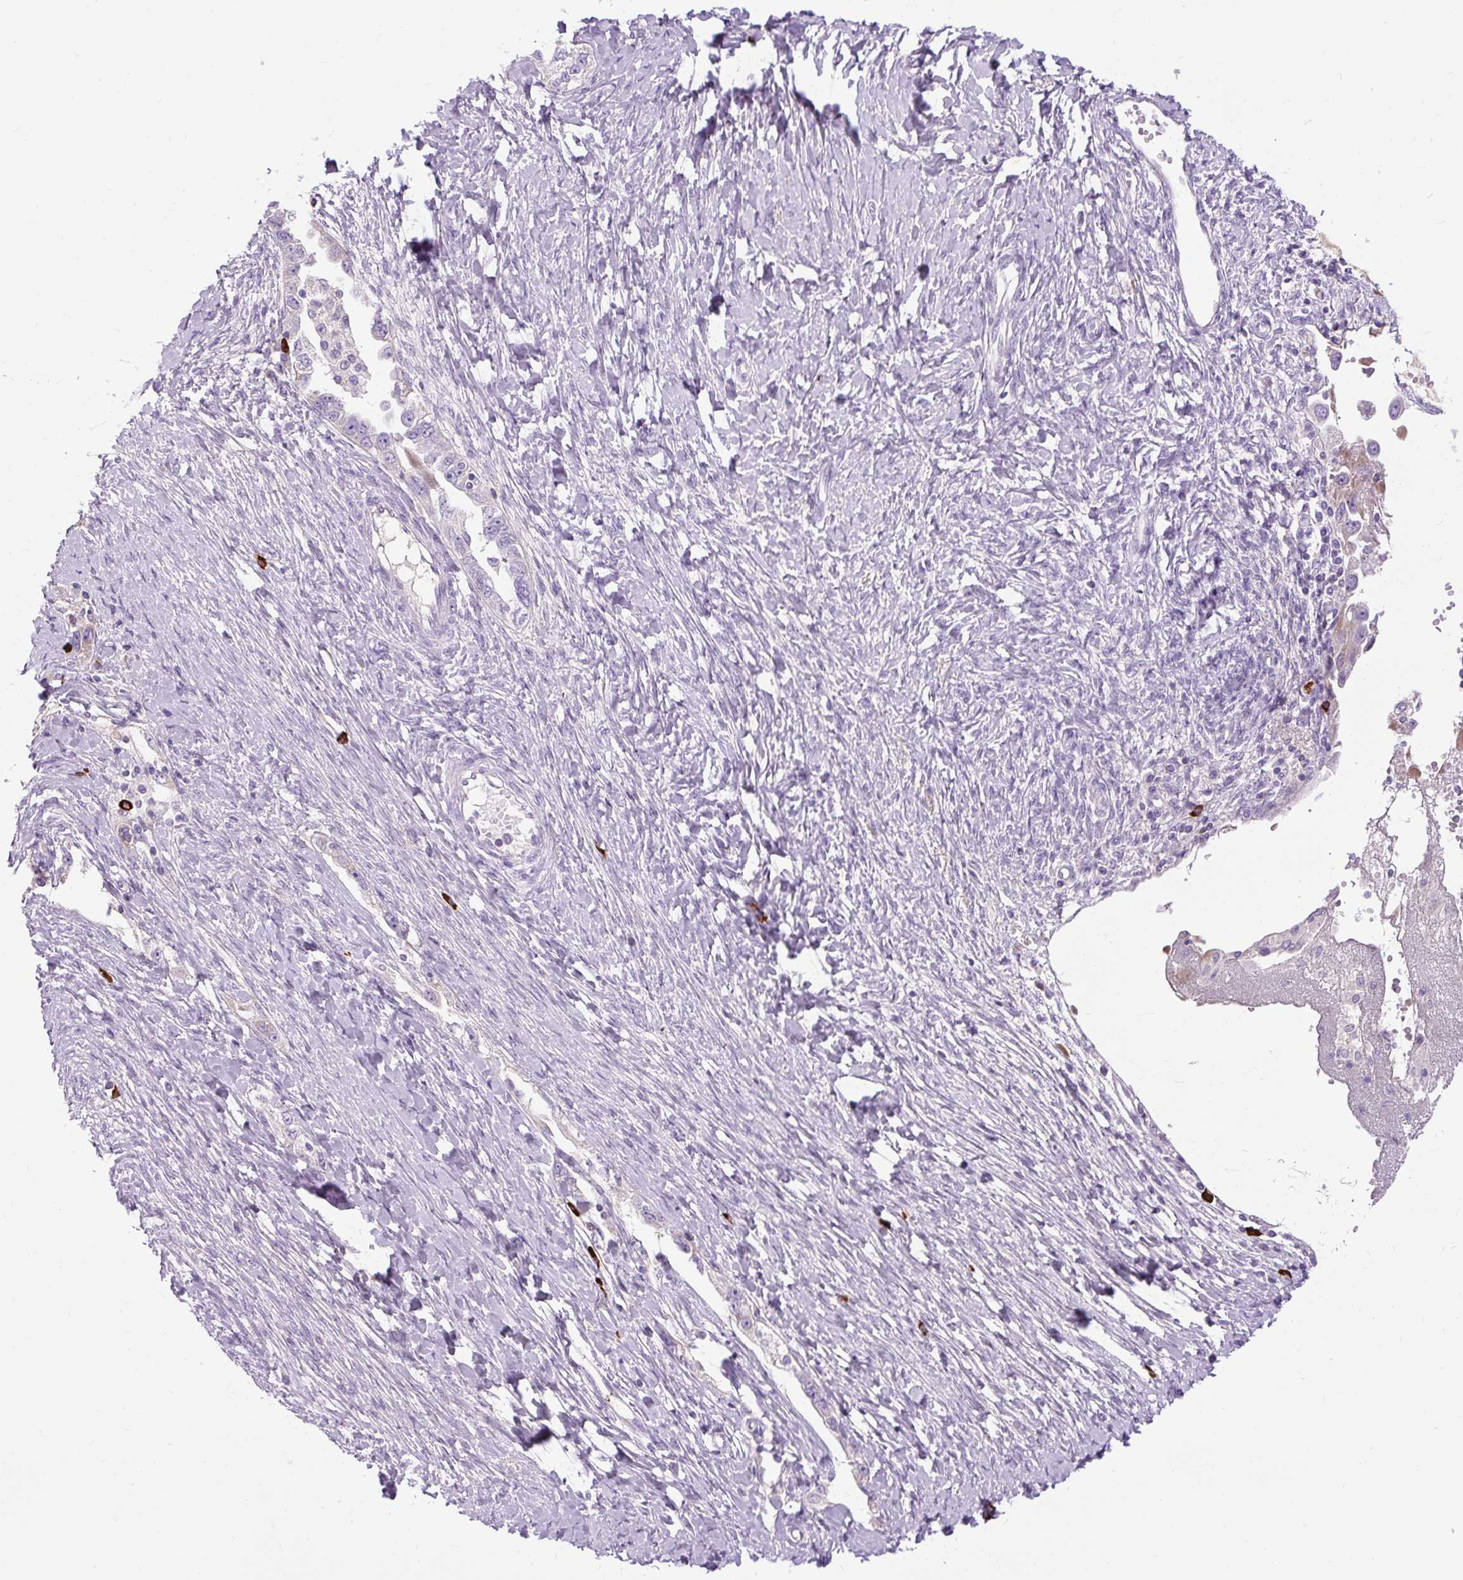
{"staining": {"intensity": "negative", "quantity": "none", "location": "none"}, "tissue": "ovarian cancer", "cell_type": "Tumor cells", "image_type": "cancer", "snomed": [{"axis": "morphology", "description": "Carcinoma, NOS"}, {"axis": "morphology", "description": "Cystadenocarcinoma, serous, NOS"}, {"axis": "topography", "description": "Ovary"}], "caption": "Immunohistochemistry of ovarian cancer exhibits no staining in tumor cells.", "gene": "ARRDC2", "patient": {"sex": "female", "age": 69}}